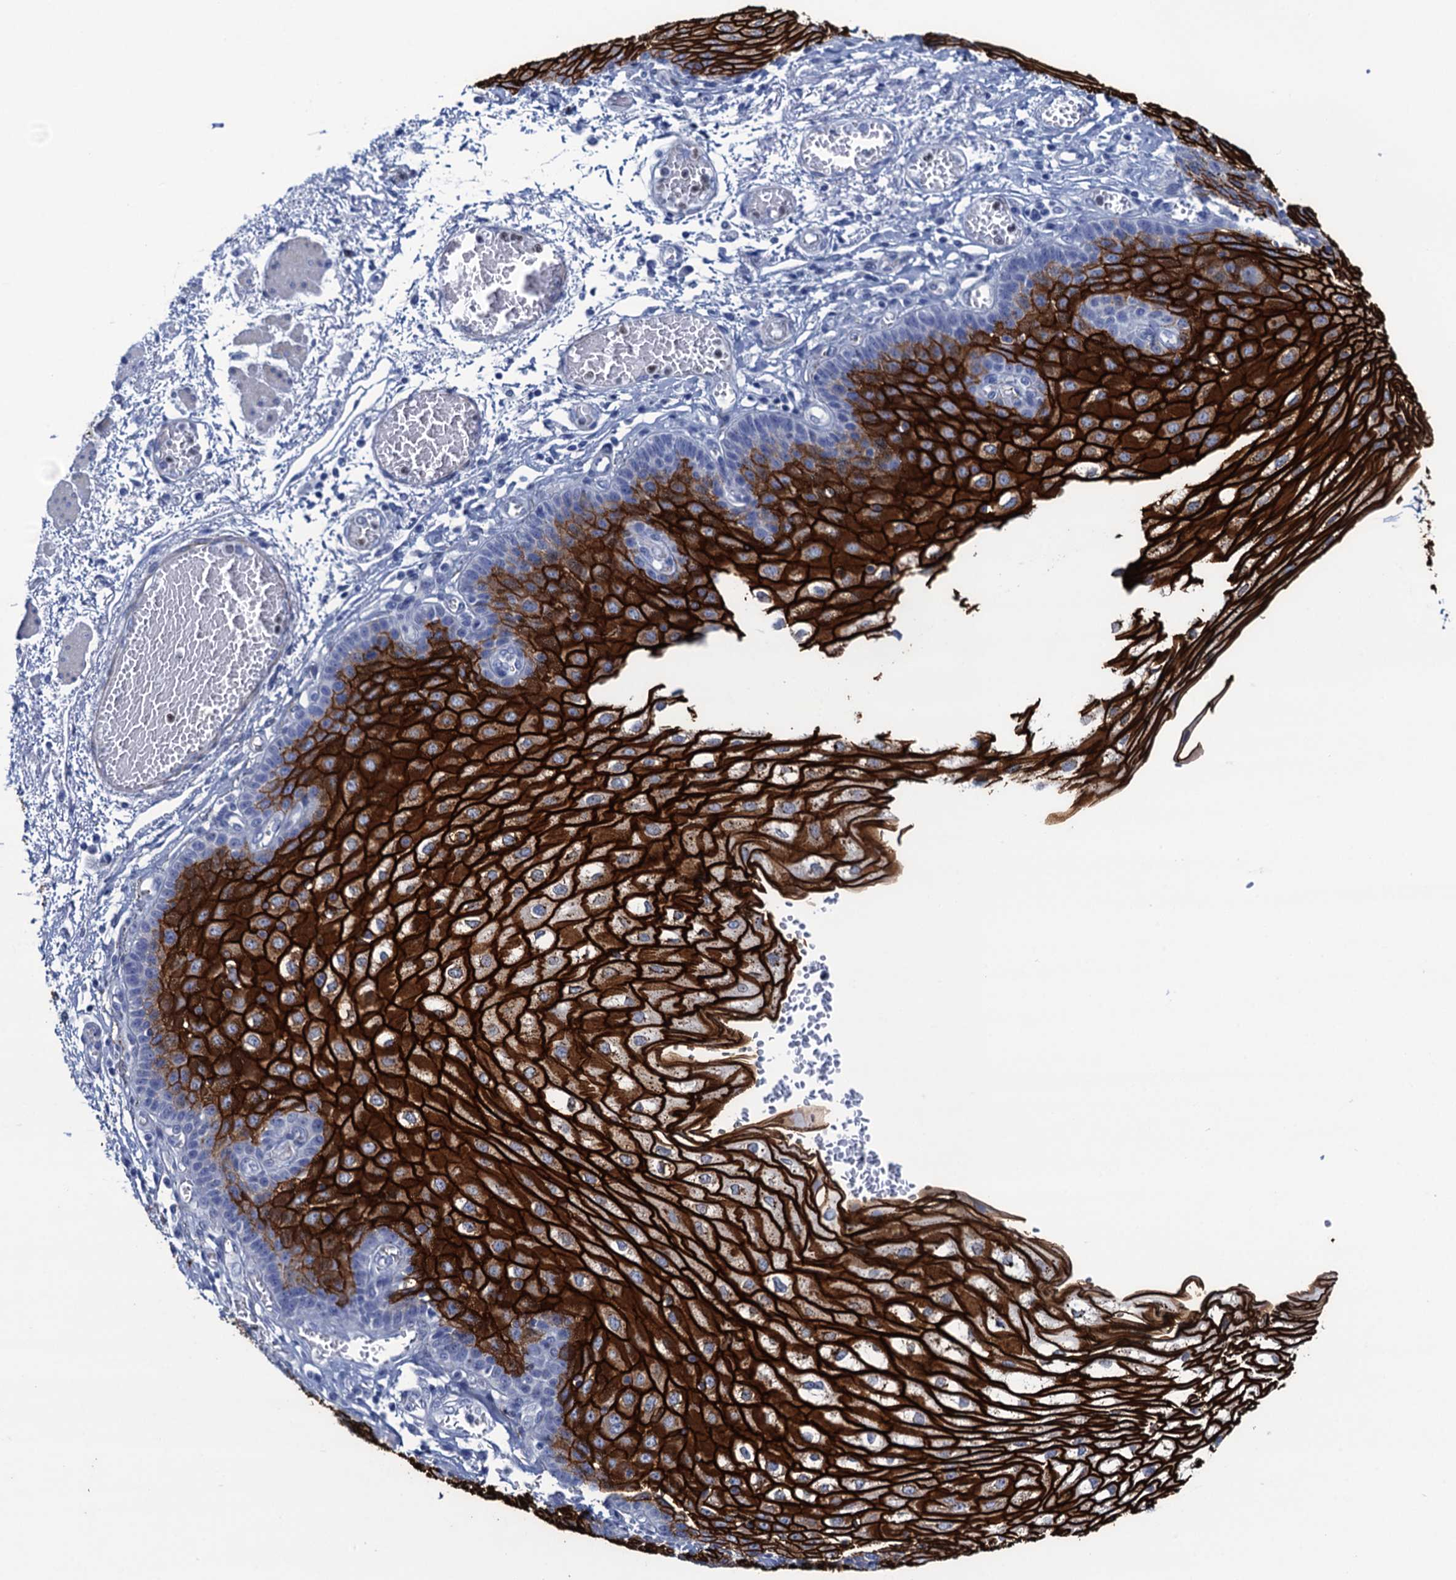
{"staining": {"intensity": "strong", "quantity": "25%-75%", "location": "cytoplasmic/membranous"}, "tissue": "esophagus", "cell_type": "Squamous epithelial cells", "image_type": "normal", "snomed": [{"axis": "morphology", "description": "Normal tissue, NOS"}, {"axis": "topography", "description": "Esophagus"}], "caption": "Brown immunohistochemical staining in normal human esophagus demonstrates strong cytoplasmic/membranous staining in approximately 25%-75% of squamous epithelial cells. (DAB (3,3'-diaminobenzidine) IHC with brightfield microscopy, high magnification).", "gene": "RHCG", "patient": {"sex": "male", "age": 81}}